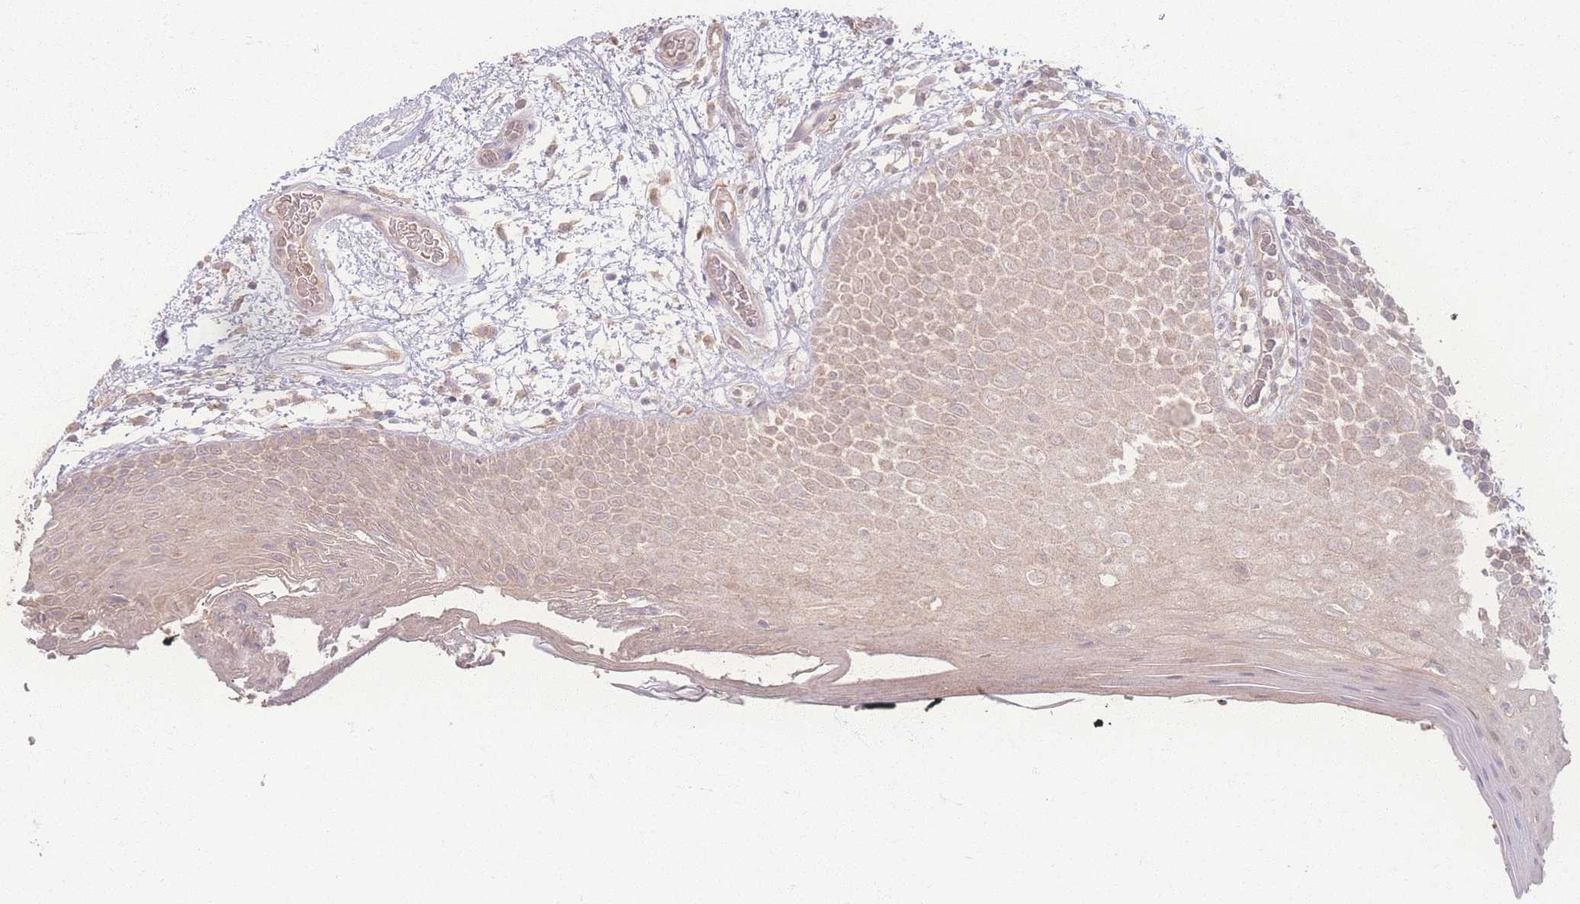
{"staining": {"intensity": "weak", "quantity": ">75%", "location": "cytoplasmic/membranous"}, "tissue": "oral mucosa", "cell_type": "Squamous epithelial cells", "image_type": "normal", "snomed": [{"axis": "morphology", "description": "Normal tissue, NOS"}, {"axis": "morphology", "description": "Squamous cell carcinoma, NOS"}, {"axis": "topography", "description": "Oral tissue"}, {"axis": "topography", "description": "Tounge, NOS"}, {"axis": "topography", "description": "Head-Neck"}], "caption": "This photomicrograph shows immunohistochemistry staining of benign human oral mucosa, with low weak cytoplasmic/membranous positivity in about >75% of squamous epithelial cells.", "gene": "INSR", "patient": {"sex": "male", "age": 76}}